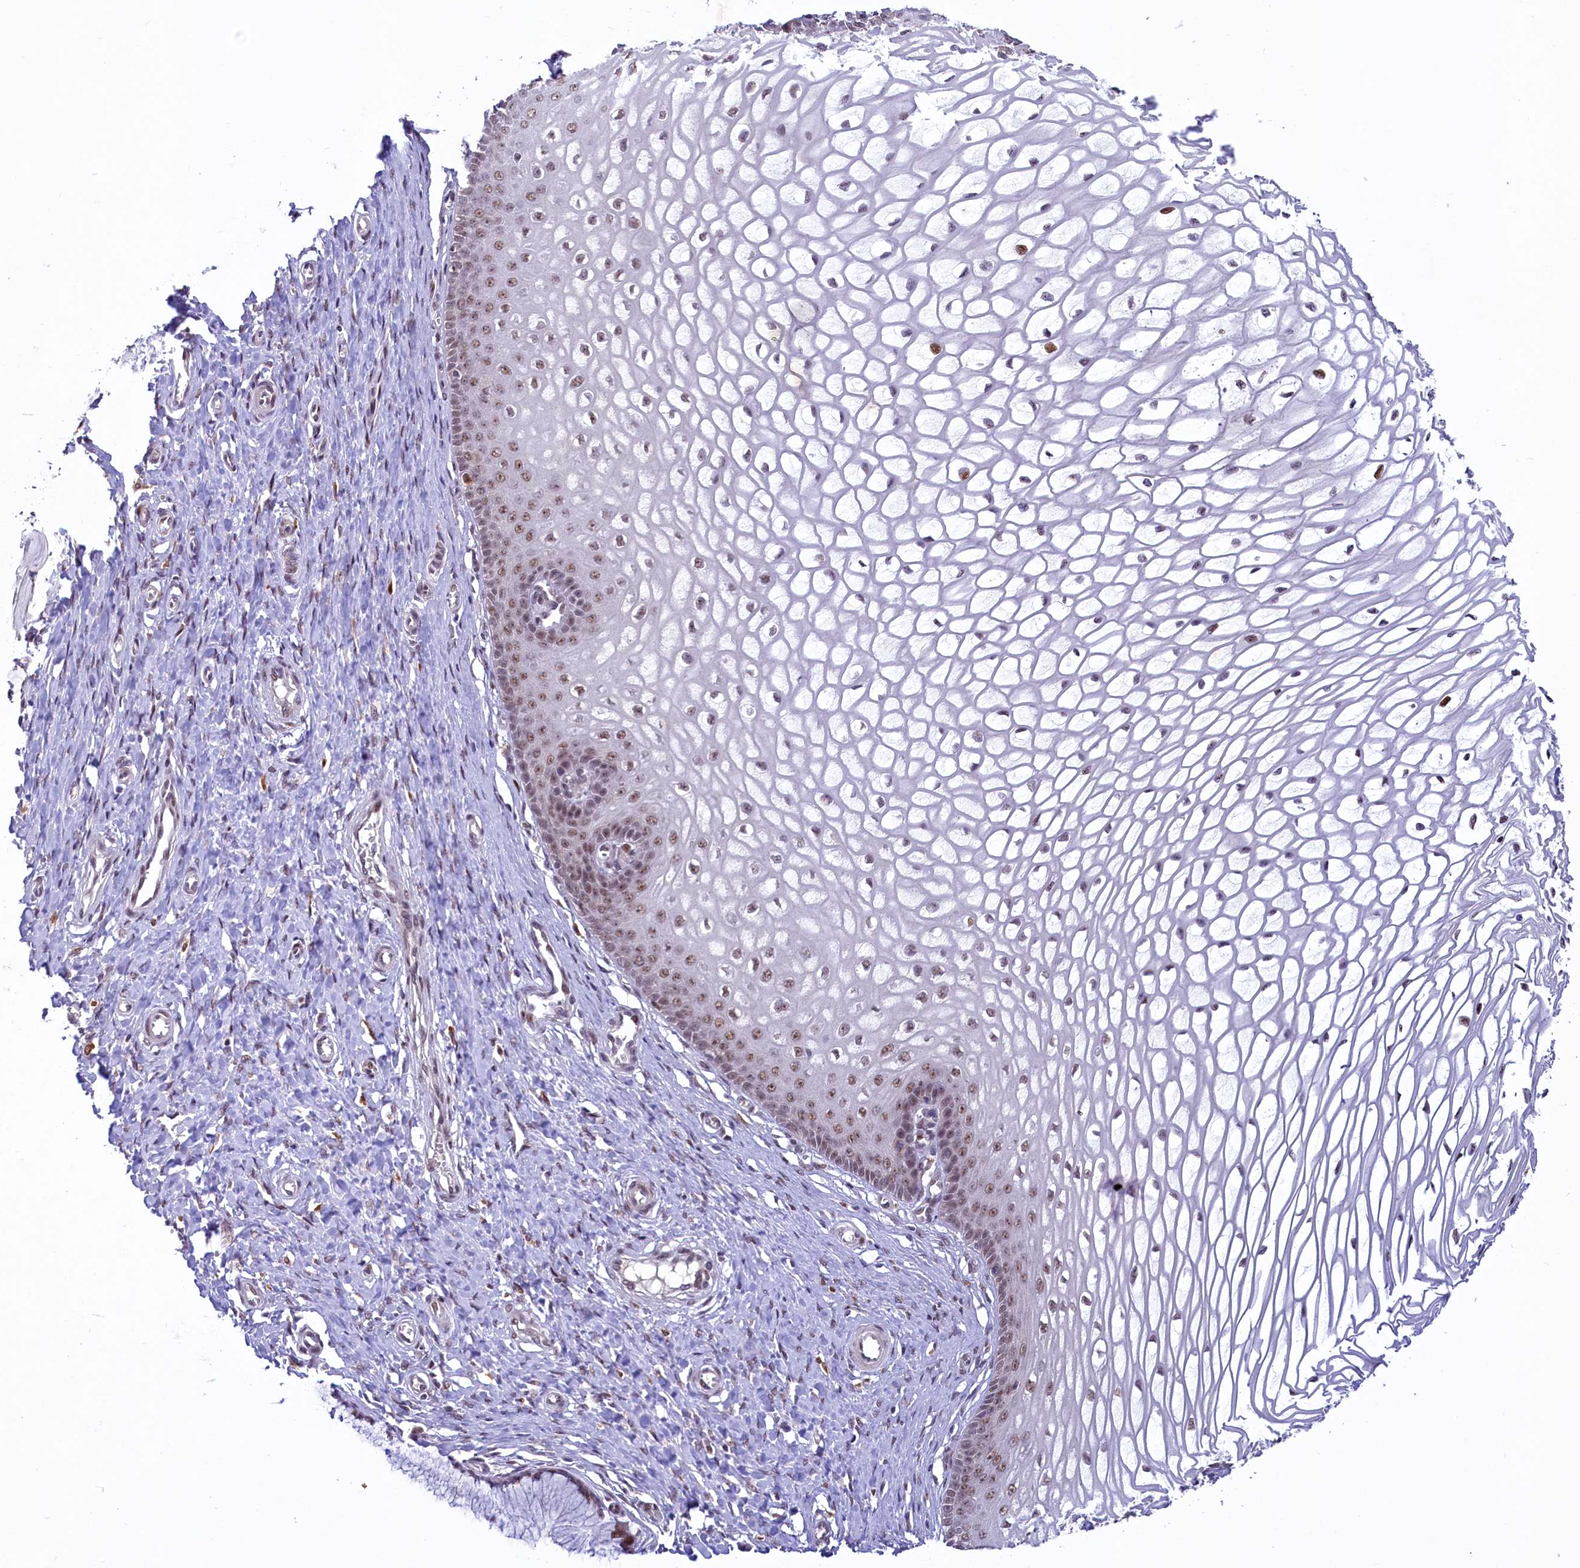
{"staining": {"intensity": "moderate", "quantity": "25%-75%", "location": "cytoplasmic/membranous,nuclear"}, "tissue": "cervix", "cell_type": "Glandular cells", "image_type": "normal", "snomed": [{"axis": "morphology", "description": "Normal tissue, NOS"}, {"axis": "topography", "description": "Cervix"}], "caption": "Cervix stained with IHC reveals moderate cytoplasmic/membranous,nuclear staining in about 25%-75% of glandular cells.", "gene": "ANKS3", "patient": {"sex": "female", "age": 55}}